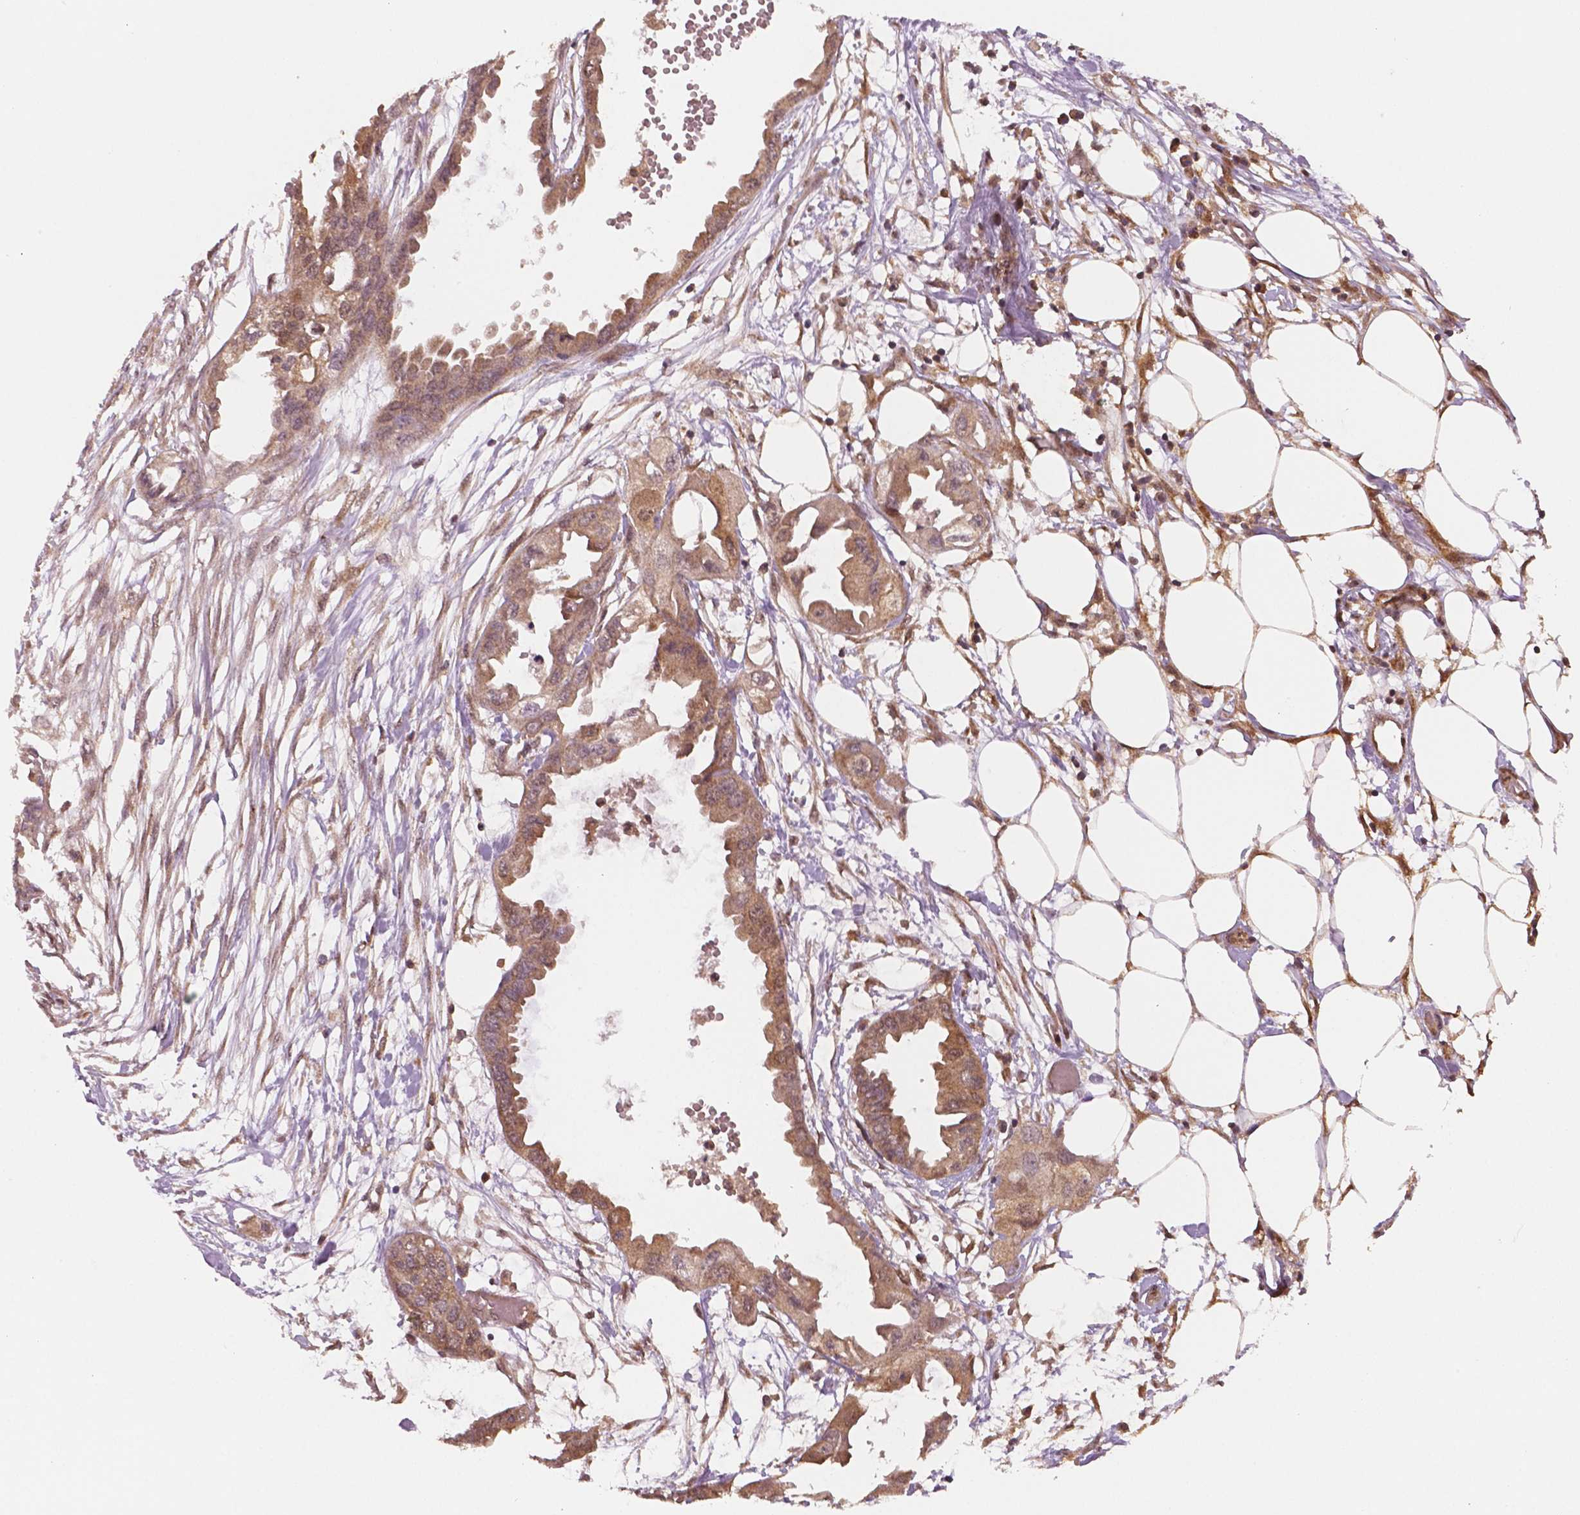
{"staining": {"intensity": "moderate", "quantity": ">75%", "location": "cytoplasmic/membranous"}, "tissue": "endometrial cancer", "cell_type": "Tumor cells", "image_type": "cancer", "snomed": [{"axis": "morphology", "description": "Adenocarcinoma, NOS"}, {"axis": "morphology", "description": "Adenocarcinoma, metastatic, NOS"}, {"axis": "topography", "description": "Adipose tissue"}, {"axis": "topography", "description": "Endometrium"}], "caption": "Protein positivity by IHC displays moderate cytoplasmic/membranous expression in about >75% of tumor cells in endometrial adenocarcinoma. (Brightfield microscopy of DAB IHC at high magnification).", "gene": "STAT3", "patient": {"sex": "female", "age": 67}}